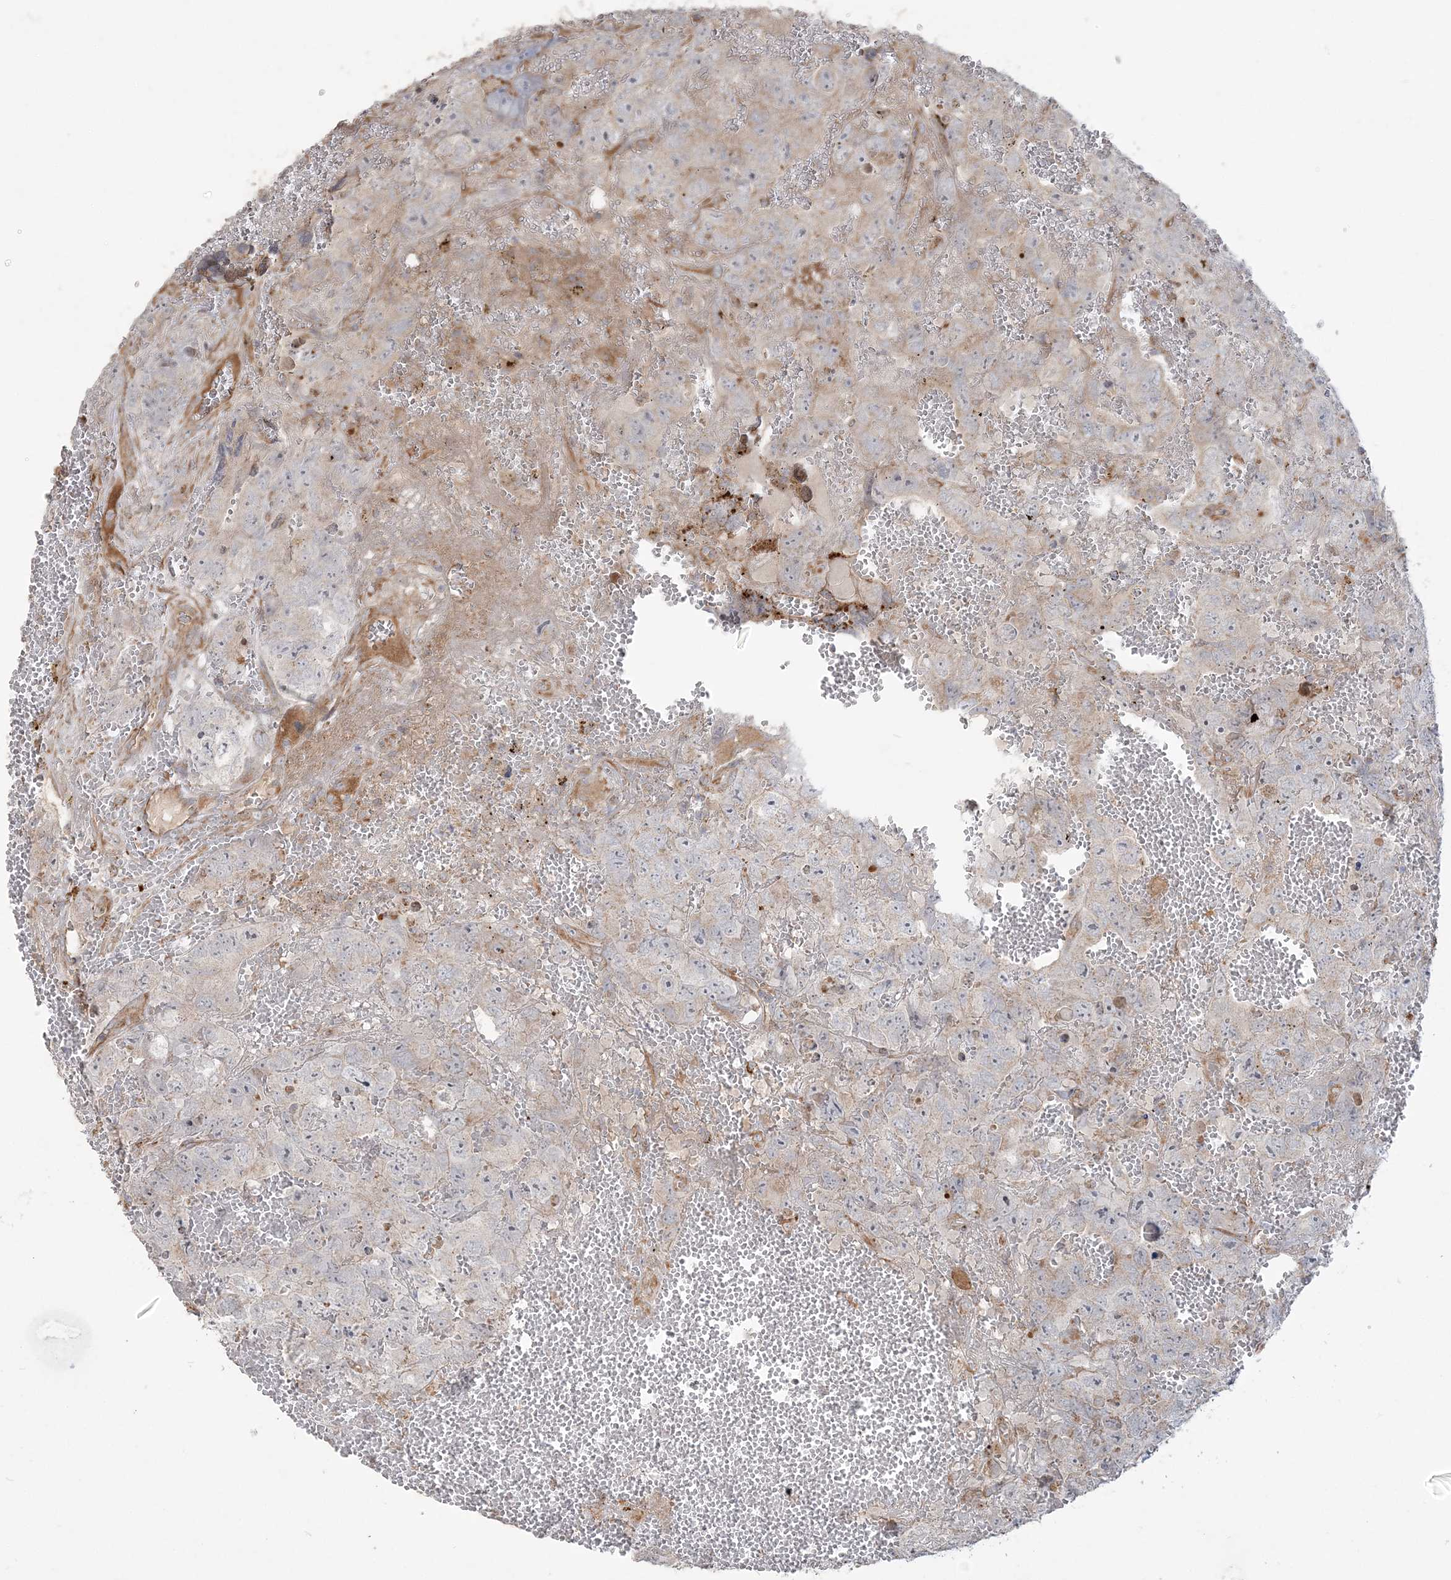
{"staining": {"intensity": "weak", "quantity": "<25%", "location": "cytoplasmic/membranous"}, "tissue": "testis cancer", "cell_type": "Tumor cells", "image_type": "cancer", "snomed": [{"axis": "morphology", "description": "Carcinoma, Embryonal, NOS"}, {"axis": "topography", "description": "Testis"}], "caption": "Testis embryonal carcinoma was stained to show a protein in brown. There is no significant positivity in tumor cells. (Brightfield microscopy of DAB immunohistochemistry at high magnification).", "gene": "SCLT1", "patient": {"sex": "male", "age": 45}}